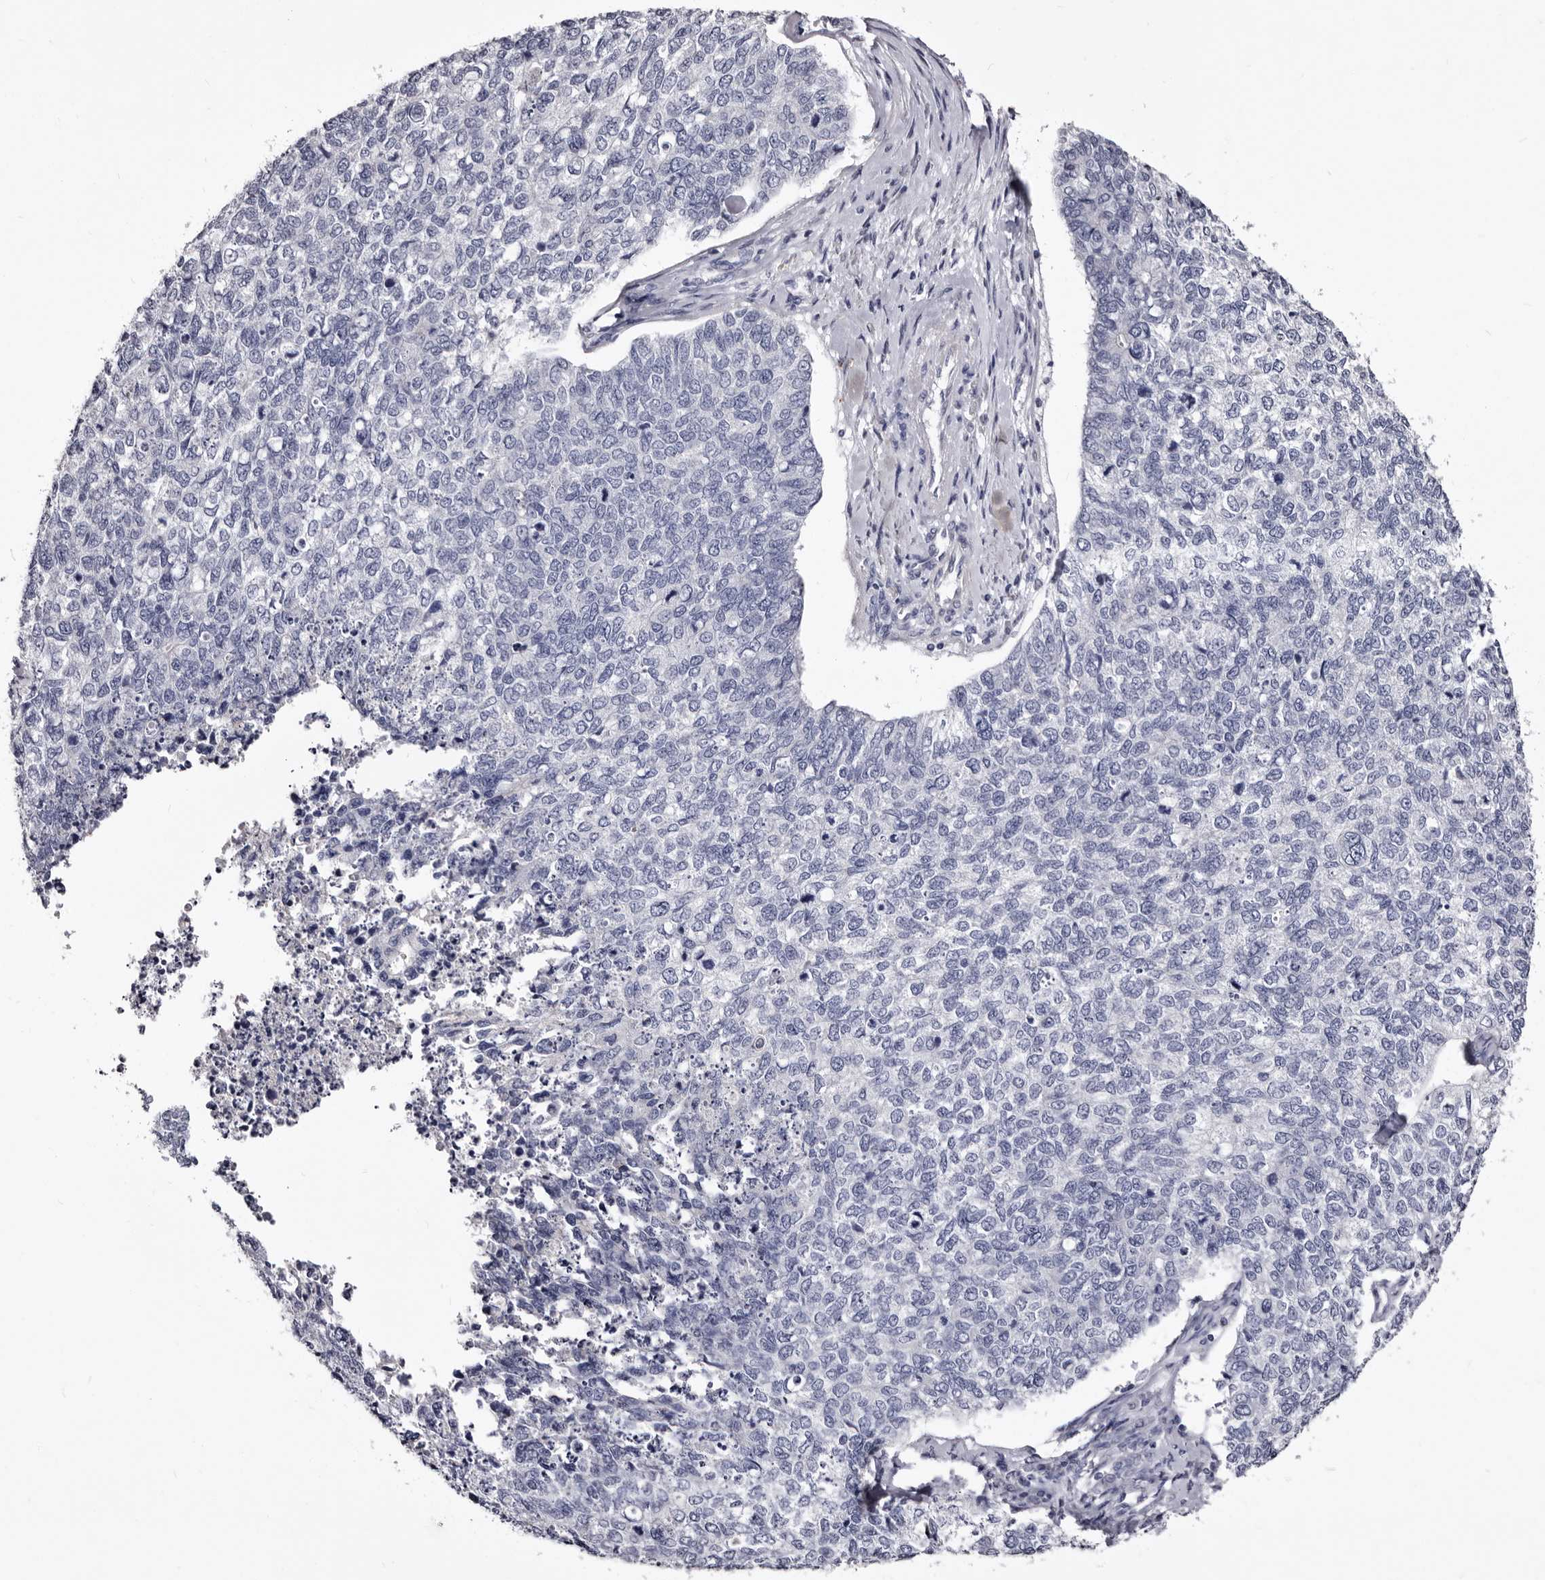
{"staining": {"intensity": "negative", "quantity": "none", "location": "none"}, "tissue": "cervical cancer", "cell_type": "Tumor cells", "image_type": "cancer", "snomed": [{"axis": "morphology", "description": "Squamous cell carcinoma, NOS"}, {"axis": "topography", "description": "Cervix"}], "caption": "Protein analysis of squamous cell carcinoma (cervical) reveals no significant staining in tumor cells. The staining was performed using DAB to visualize the protein expression in brown, while the nuclei were stained in blue with hematoxylin (Magnification: 20x).", "gene": "AUNIP", "patient": {"sex": "female", "age": 63}}